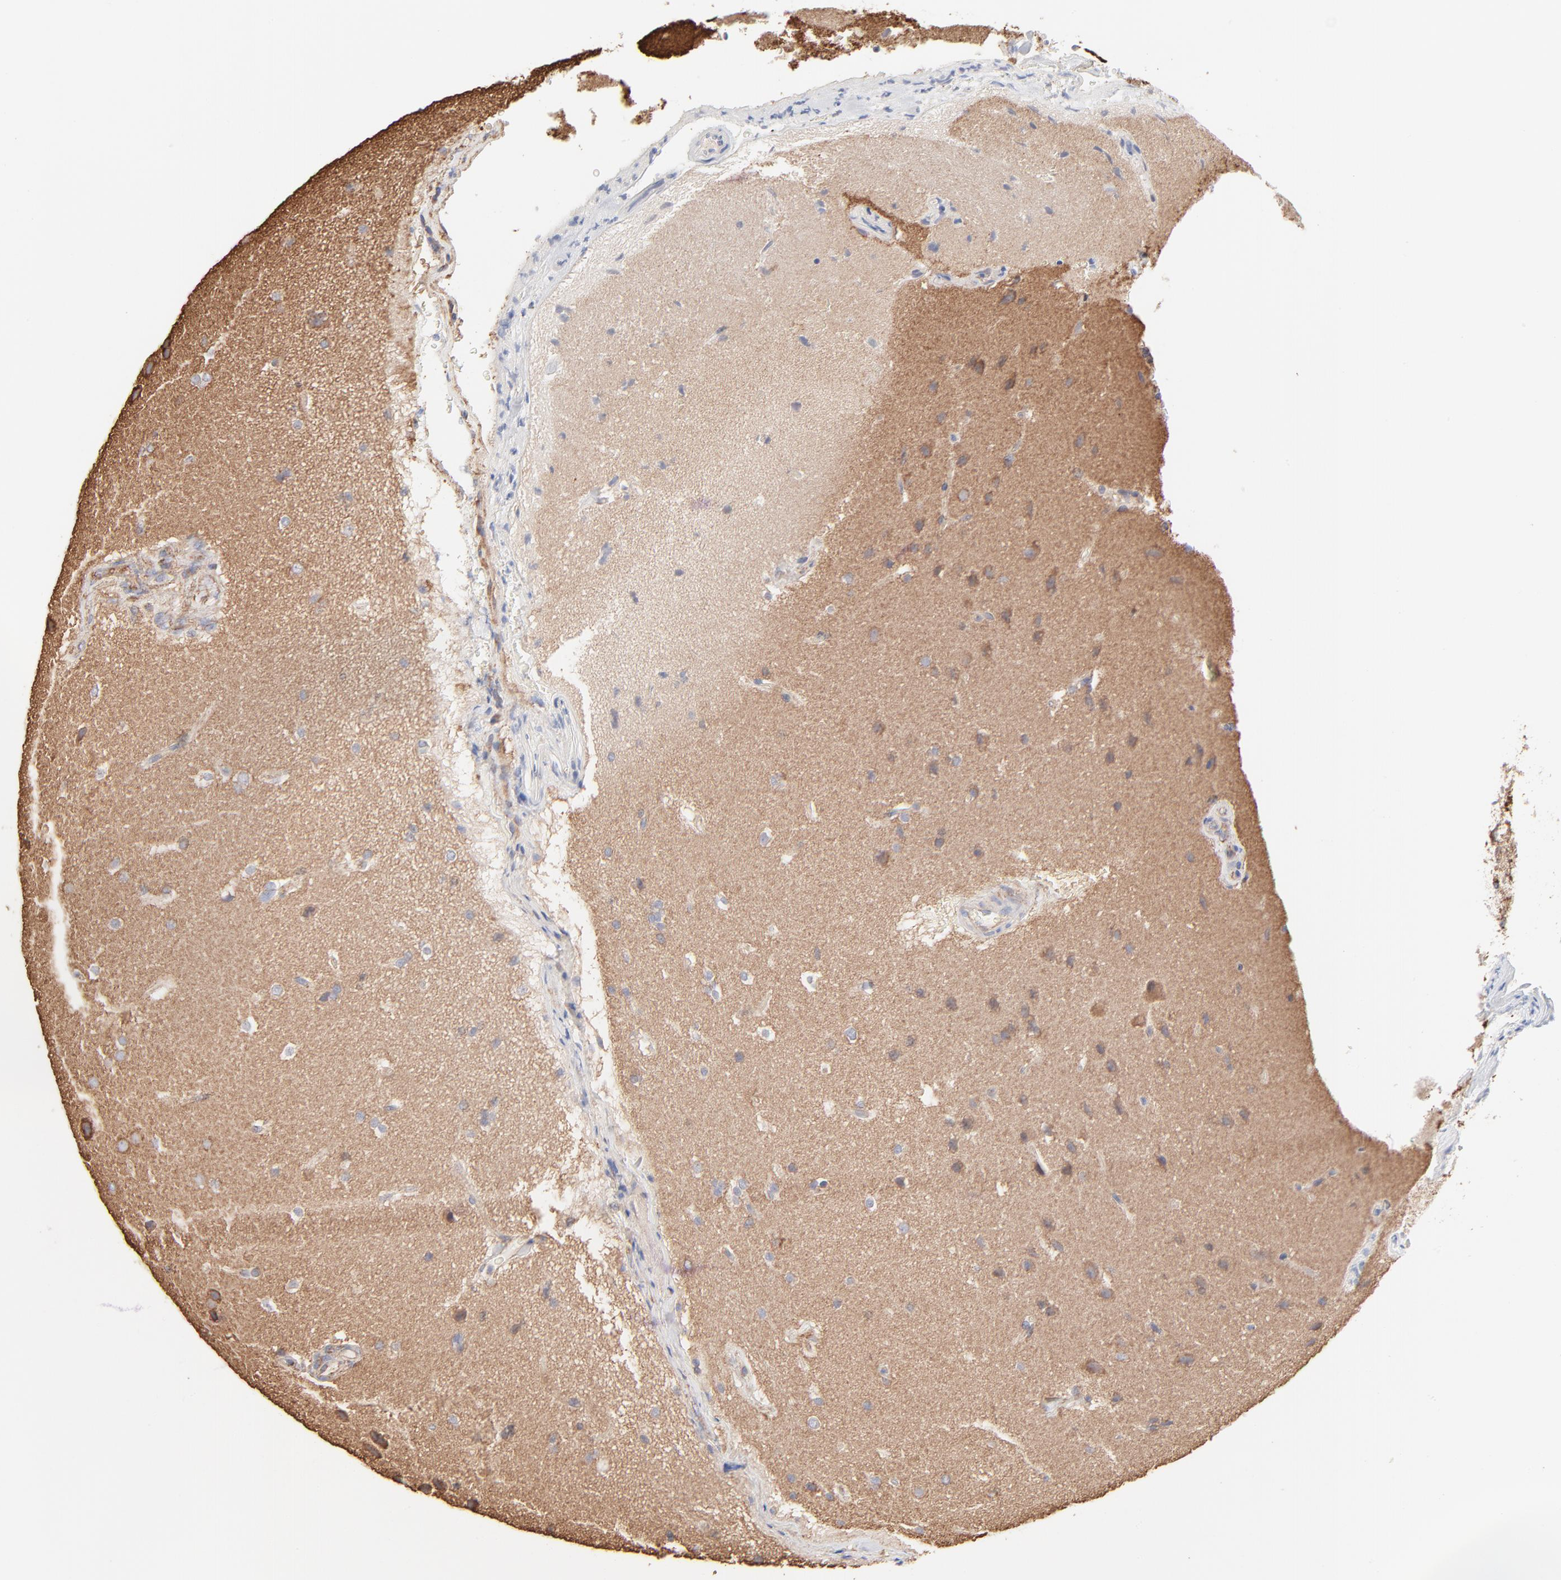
{"staining": {"intensity": "moderate", "quantity": "25%-75%", "location": "cytoplasmic/membranous"}, "tissue": "glioma", "cell_type": "Tumor cells", "image_type": "cancer", "snomed": [{"axis": "morphology", "description": "Glioma, malignant, Low grade"}, {"axis": "topography", "description": "Cerebral cortex"}], "caption": "Immunohistochemistry (IHC) micrograph of neoplastic tissue: human glioma stained using IHC reveals medium levels of moderate protein expression localized specifically in the cytoplasmic/membranous of tumor cells, appearing as a cytoplasmic/membranous brown color.", "gene": "CLTB", "patient": {"sex": "female", "age": 47}}